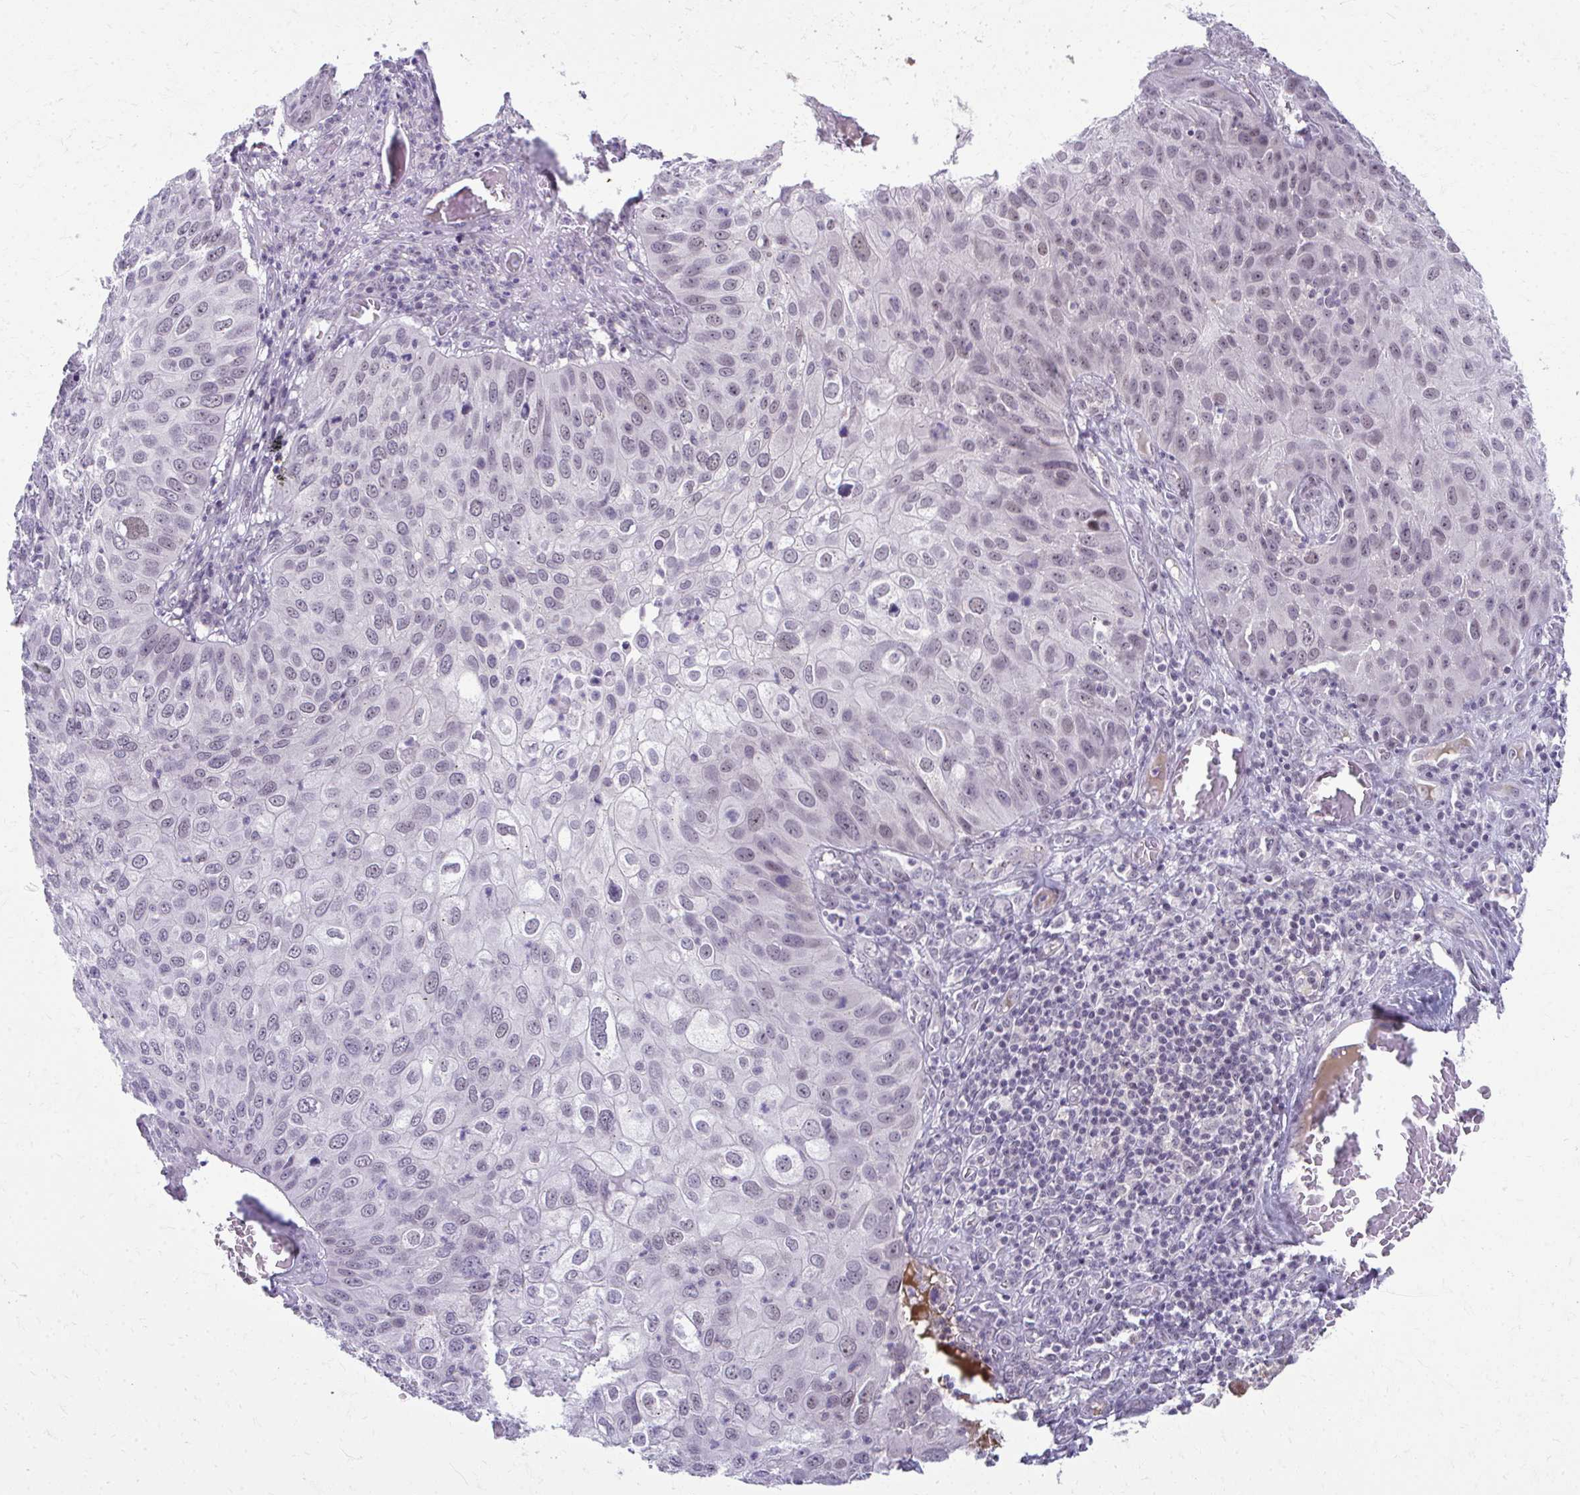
{"staining": {"intensity": "weak", "quantity": "<25%", "location": "nuclear"}, "tissue": "skin cancer", "cell_type": "Tumor cells", "image_type": "cancer", "snomed": [{"axis": "morphology", "description": "Squamous cell carcinoma, NOS"}, {"axis": "topography", "description": "Skin"}], "caption": "Tumor cells show no significant protein staining in skin squamous cell carcinoma.", "gene": "MAF1", "patient": {"sex": "male", "age": 87}}